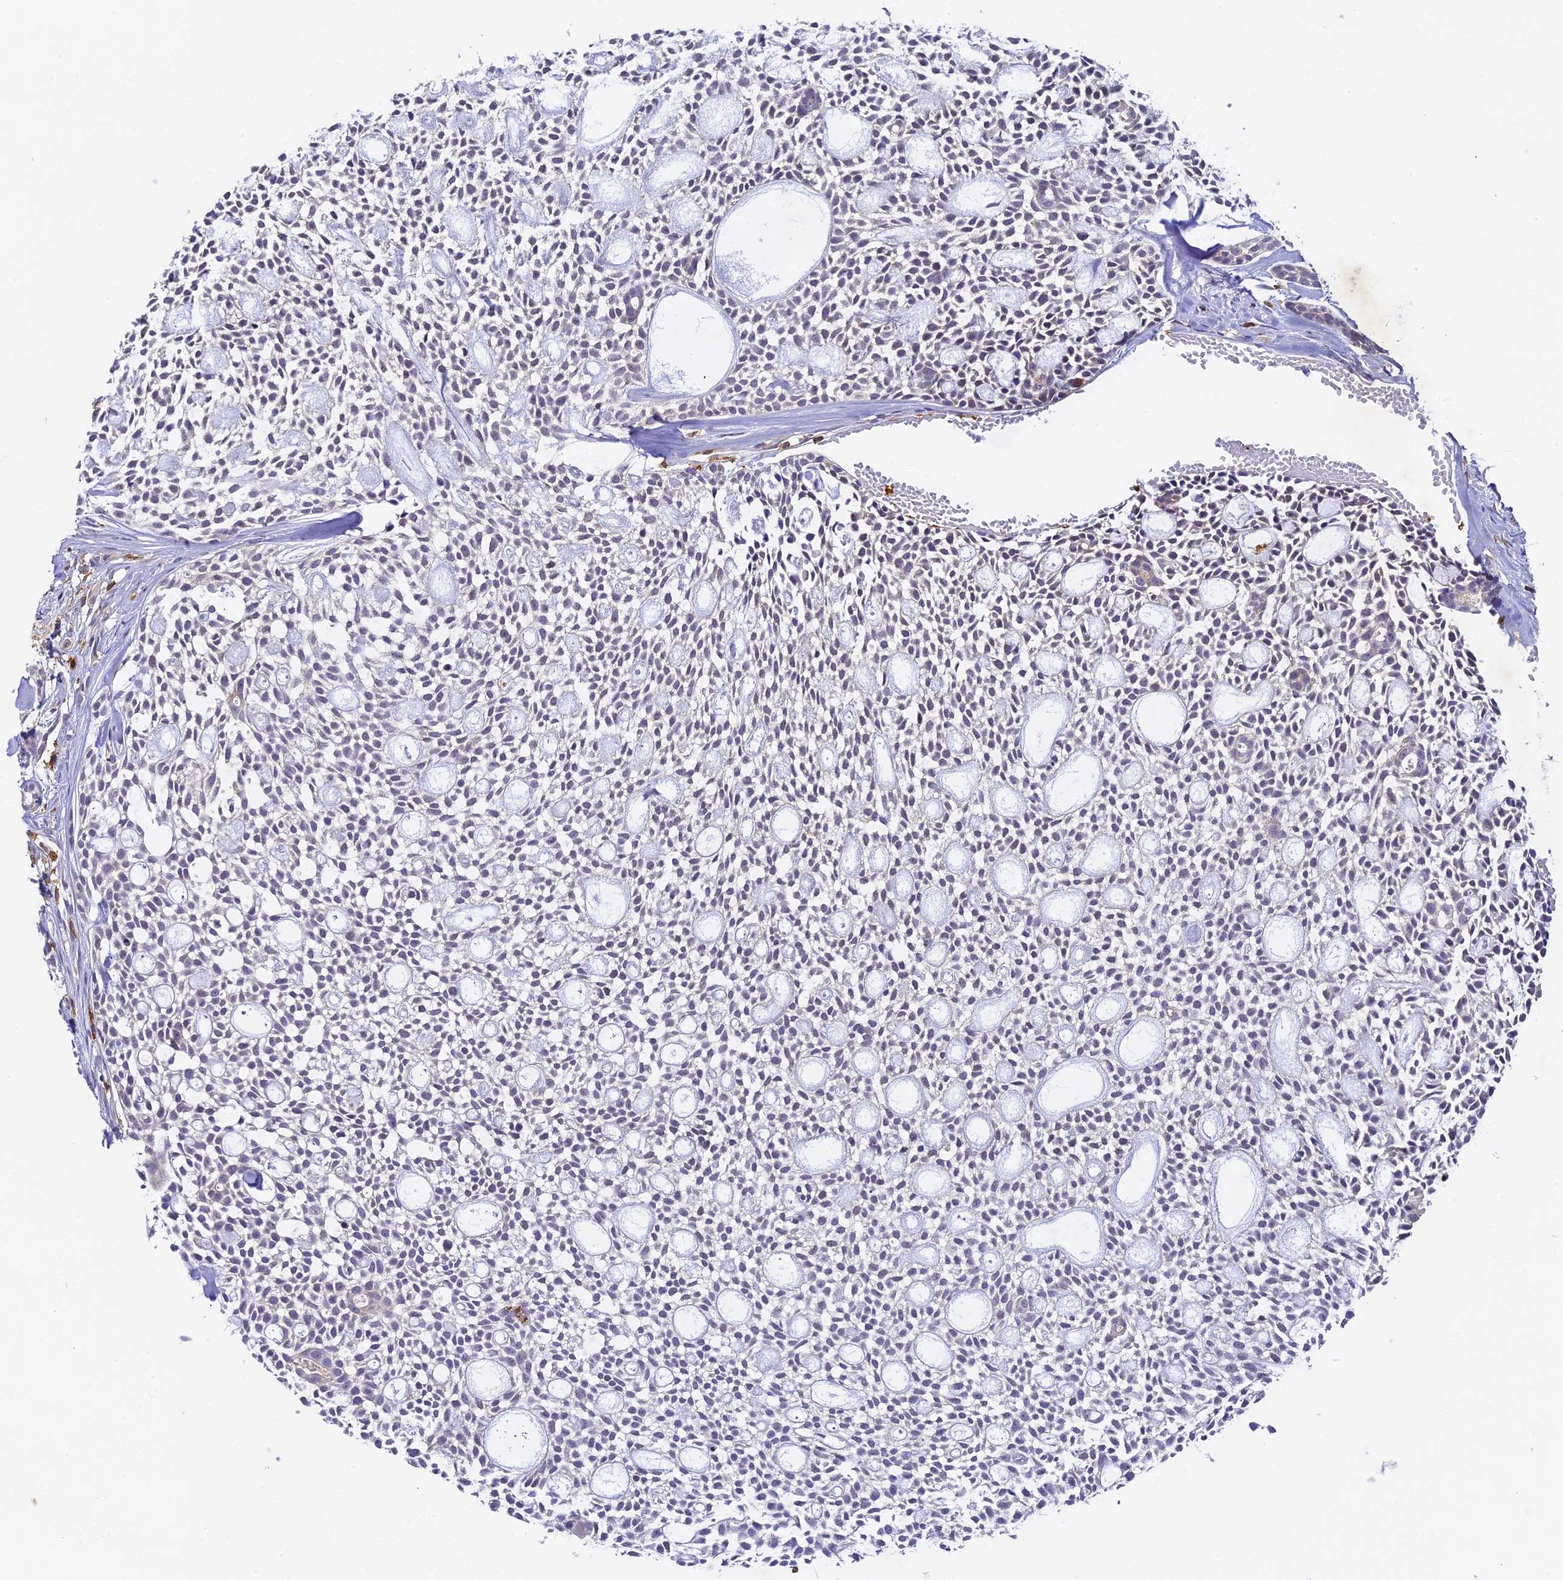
{"staining": {"intensity": "negative", "quantity": "none", "location": "none"}, "tissue": "head and neck cancer", "cell_type": "Tumor cells", "image_type": "cancer", "snomed": [{"axis": "morphology", "description": "Adenocarcinoma, NOS"}, {"axis": "topography", "description": "Subcutis"}, {"axis": "topography", "description": "Head-Neck"}], "caption": "Micrograph shows no significant protein staining in tumor cells of adenocarcinoma (head and neck). (DAB immunohistochemistry with hematoxylin counter stain).", "gene": "FYB1", "patient": {"sex": "female", "age": 73}}